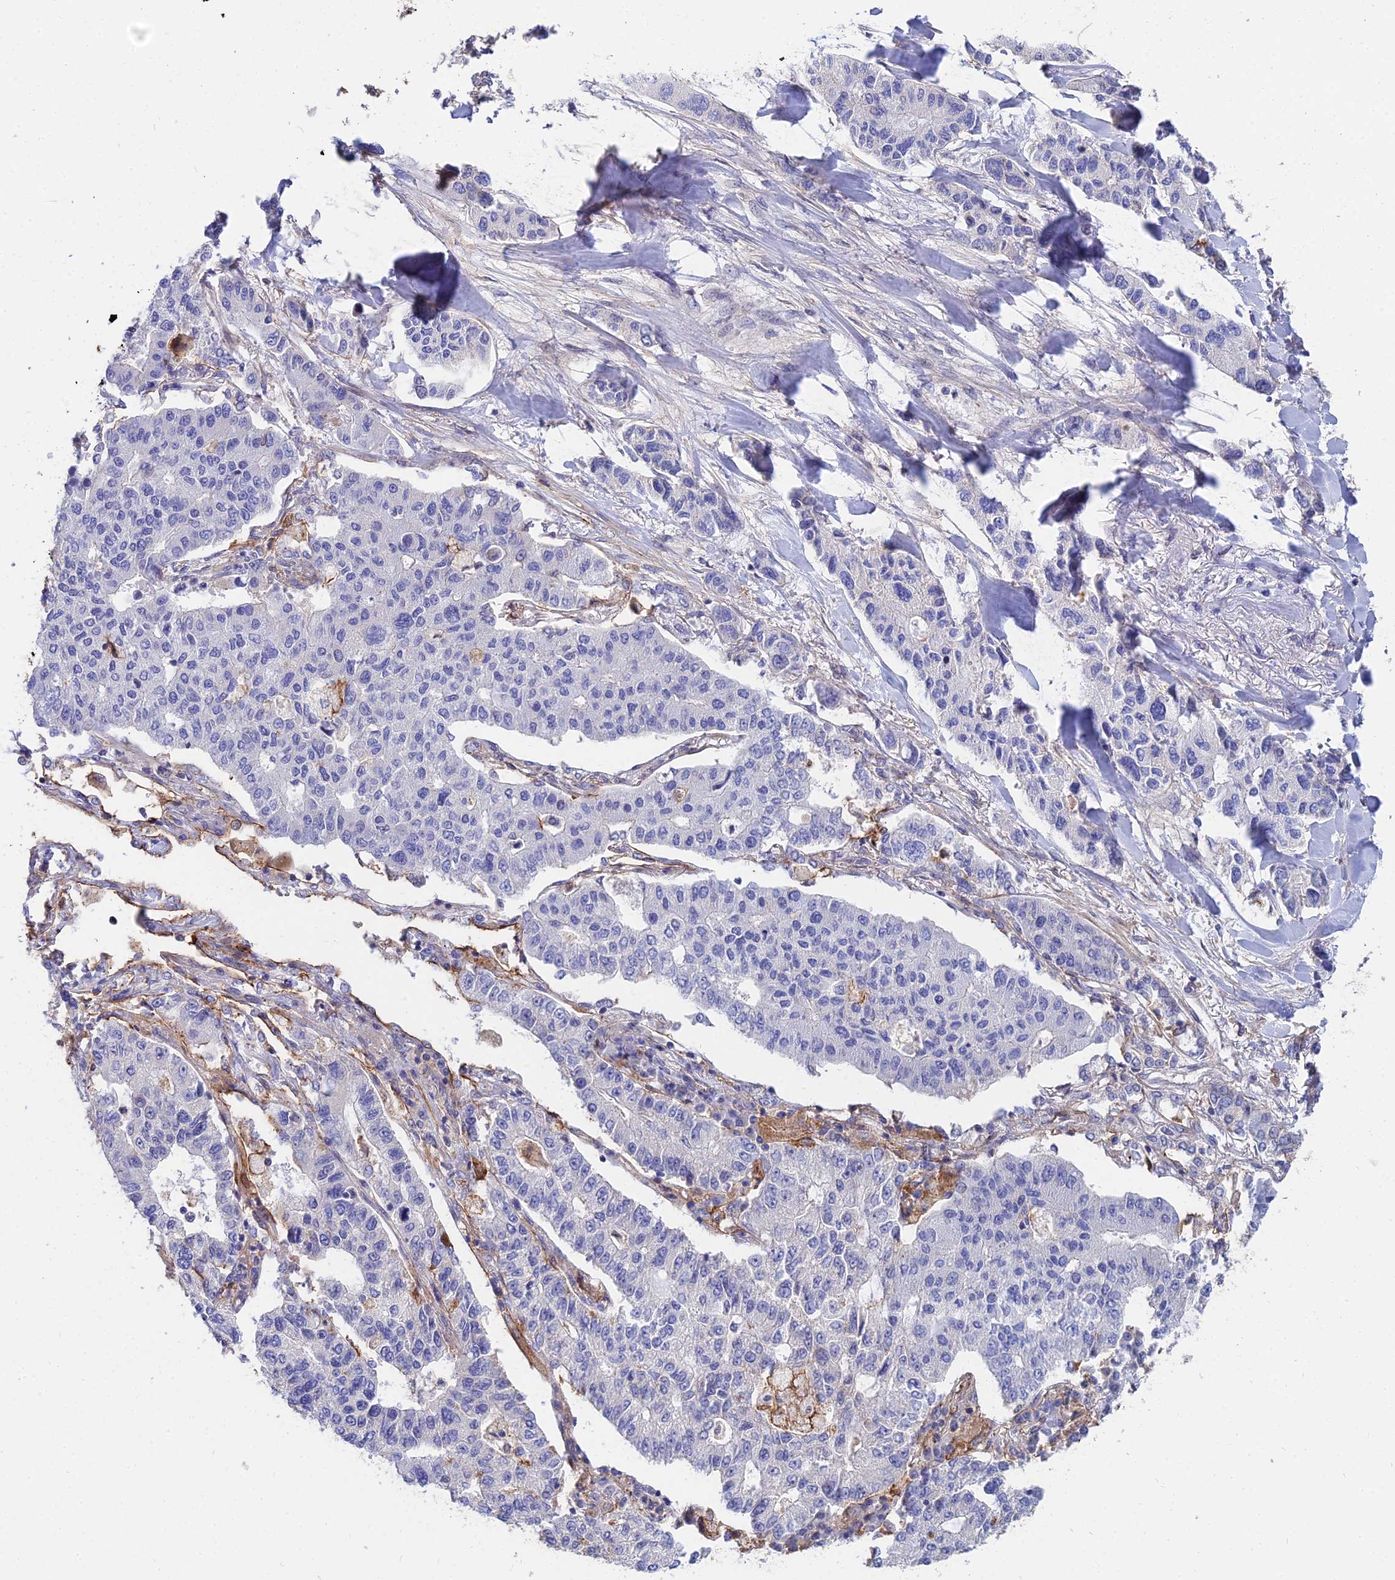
{"staining": {"intensity": "negative", "quantity": "none", "location": "none"}, "tissue": "lung cancer", "cell_type": "Tumor cells", "image_type": "cancer", "snomed": [{"axis": "morphology", "description": "Adenocarcinoma, NOS"}, {"axis": "topography", "description": "Lung"}], "caption": "Human adenocarcinoma (lung) stained for a protein using immunohistochemistry (IHC) shows no positivity in tumor cells.", "gene": "TRIM43B", "patient": {"sex": "male", "age": 49}}